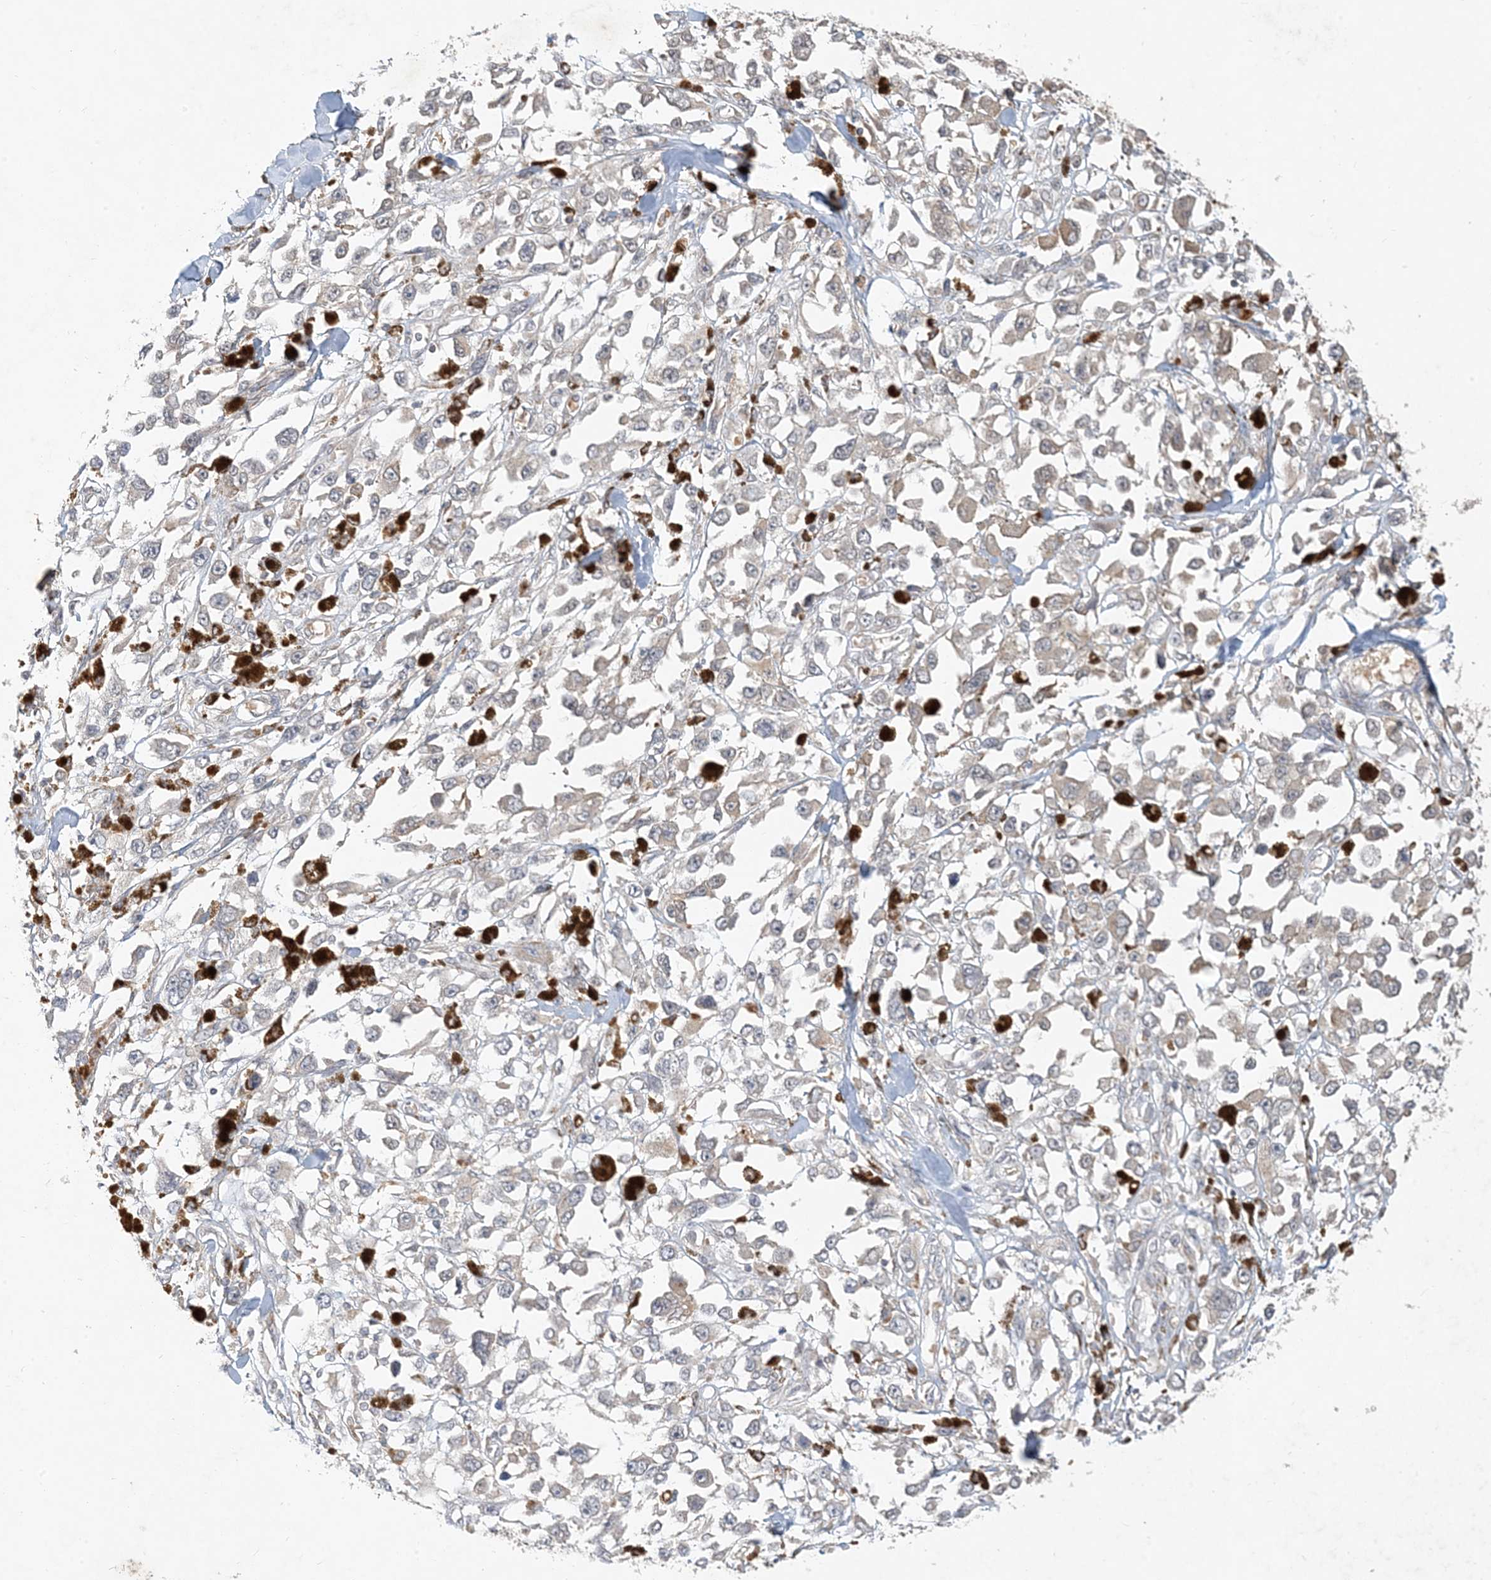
{"staining": {"intensity": "weak", "quantity": "<25%", "location": "cytoplasmic/membranous"}, "tissue": "melanoma", "cell_type": "Tumor cells", "image_type": "cancer", "snomed": [{"axis": "morphology", "description": "Malignant melanoma, Metastatic site"}, {"axis": "topography", "description": "Lymph node"}], "caption": "There is no significant staining in tumor cells of malignant melanoma (metastatic site).", "gene": "MCOLN1", "patient": {"sex": "male", "age": 59}}